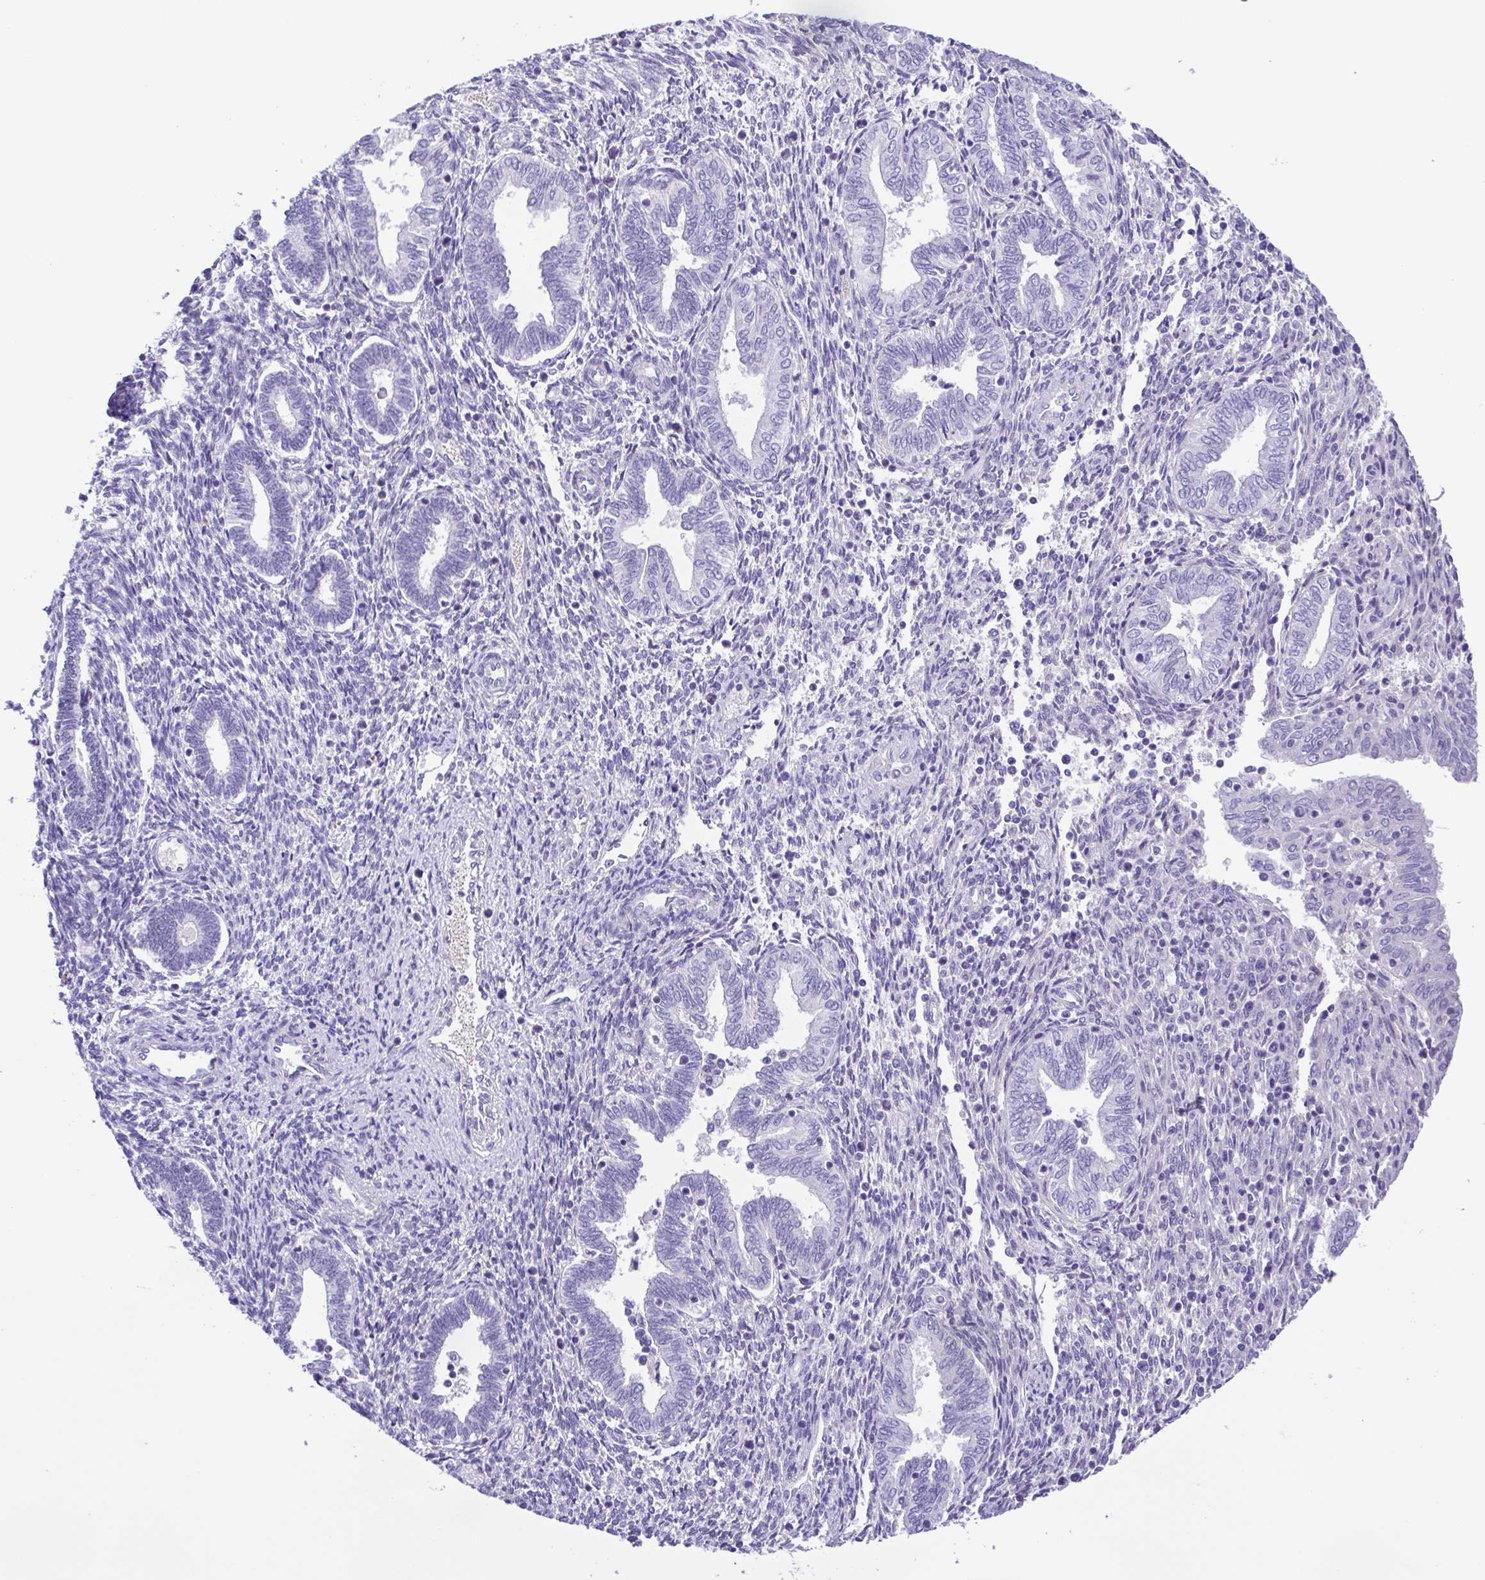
{"staining": {"intensity": "negative", "quantity": "none", "location": "none"}, "tissue": "endometrium", "cell_type": "Cells in endometrial stroma", "image_type": "normal", "snomed": [{"axis": "morphology", "description": "Normal tissue, NOS"}, {"axis": "topography", "description": "Endometrium"}], "caption": "Immunohistochemistry (IHC) photomicrograph of unremarkable endometrium: human endometrium stained with DAB reveals no significant protein staining in cells in endometrial stroma.", "gene": "ISM2", "patient": {"sex": "female", "age": 42}}